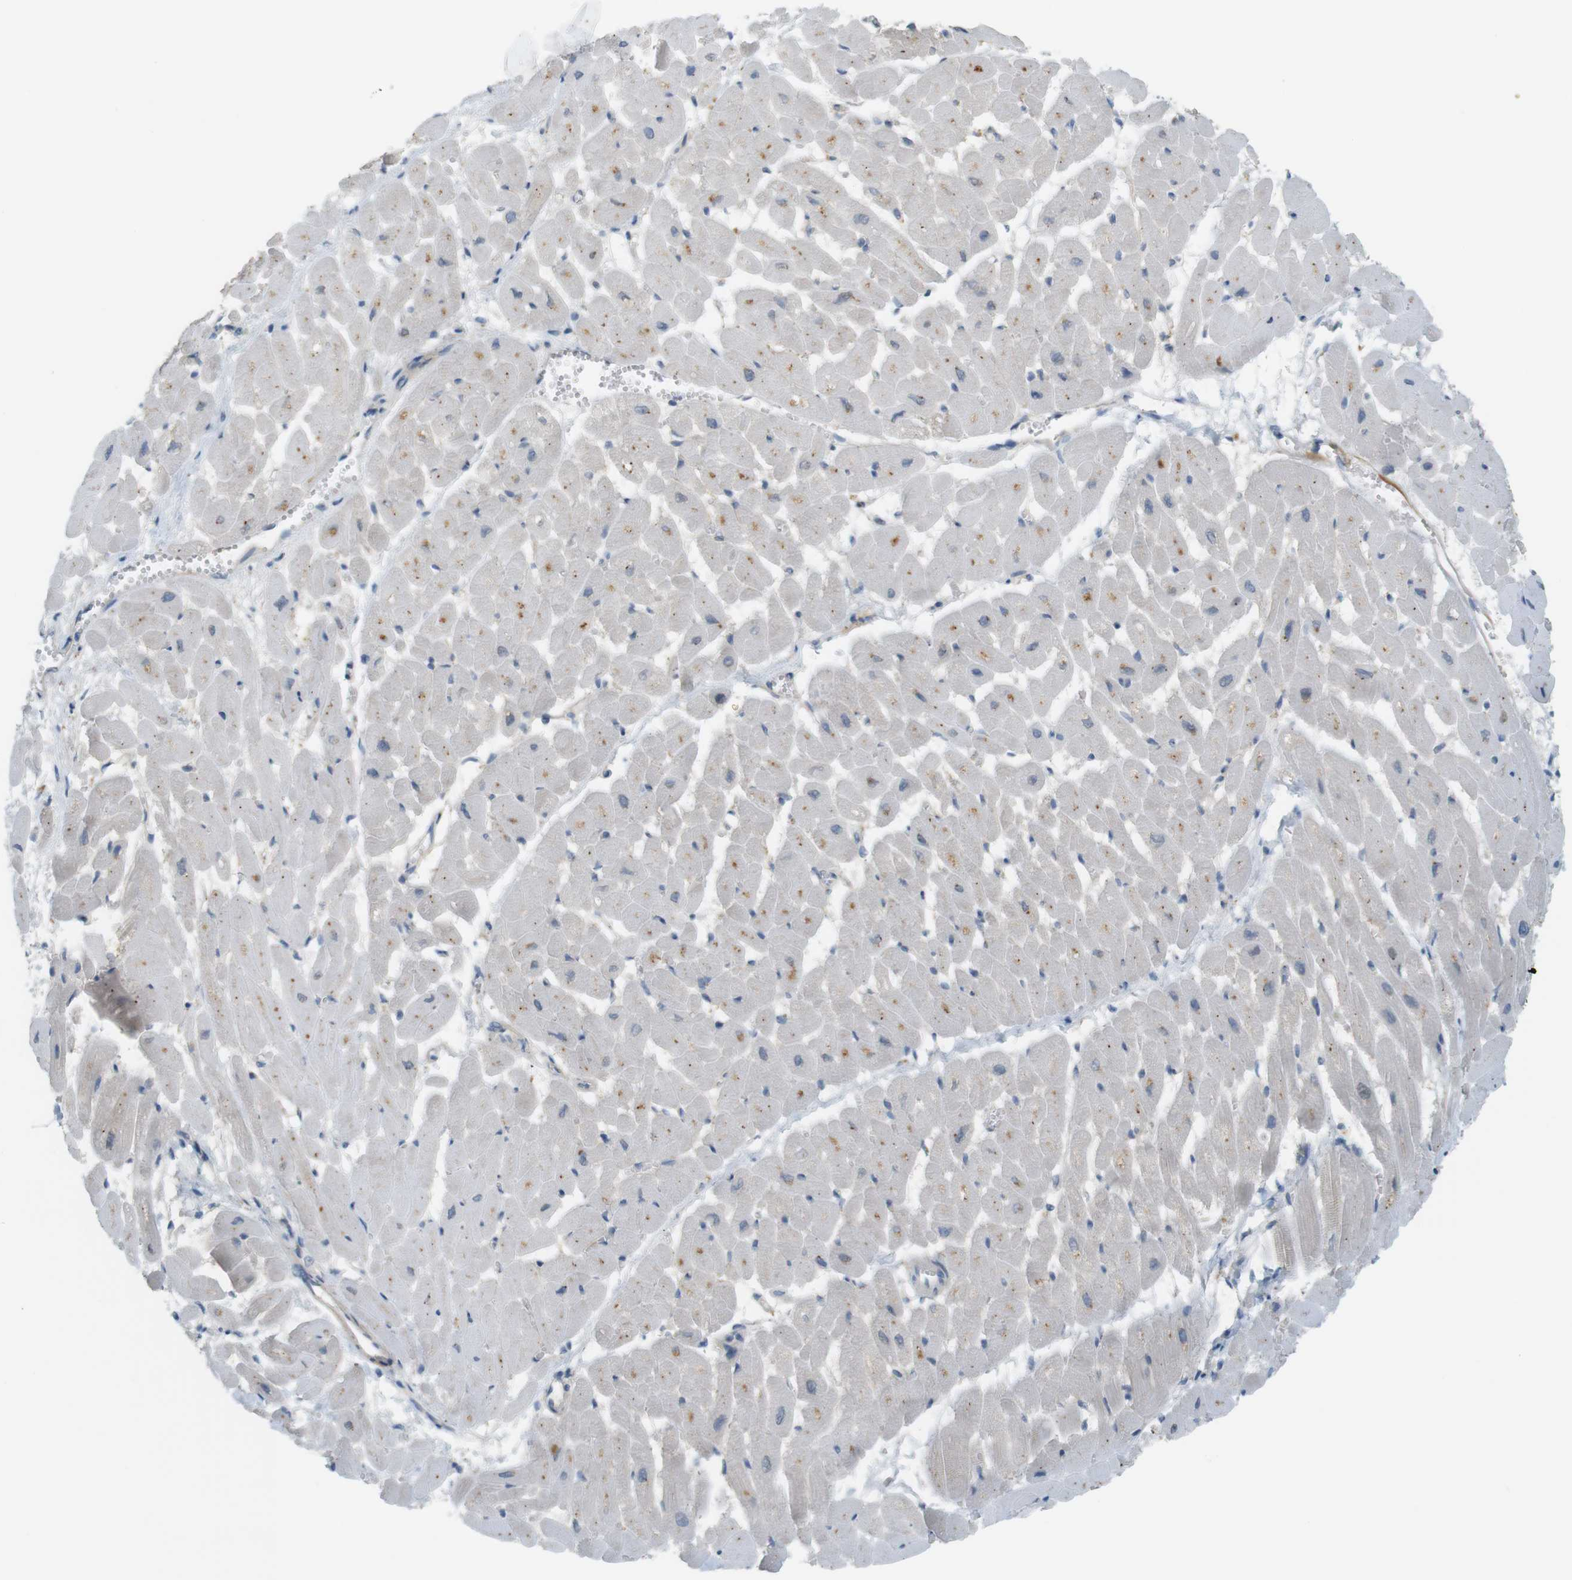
{"staining": {"intensity": "moderate", "quantity": ">75%", "location": "cytoplasmic/membranous"}, "tissue": "heart muscle", "cell_type": "Cardiomyocytes", "image_type": "normal", "snomed": [{"axis": "morphology", "description": "Normal tissue, NOS"}, {"axis": "topography", "description": "Heart"}], "caption": "A medium amount of moderate cytoplasmic/membranous staining is present in about >75% of cardiomyocytes in benign heart muscle. (Stains: DAB (3,3'-diaminobenzidine) in brown, nuclei in blue, Microscopy: brightfield microscopy at high magnification).", "gene": "UGT8", "patient": {"sex": "male", "age": 45}}